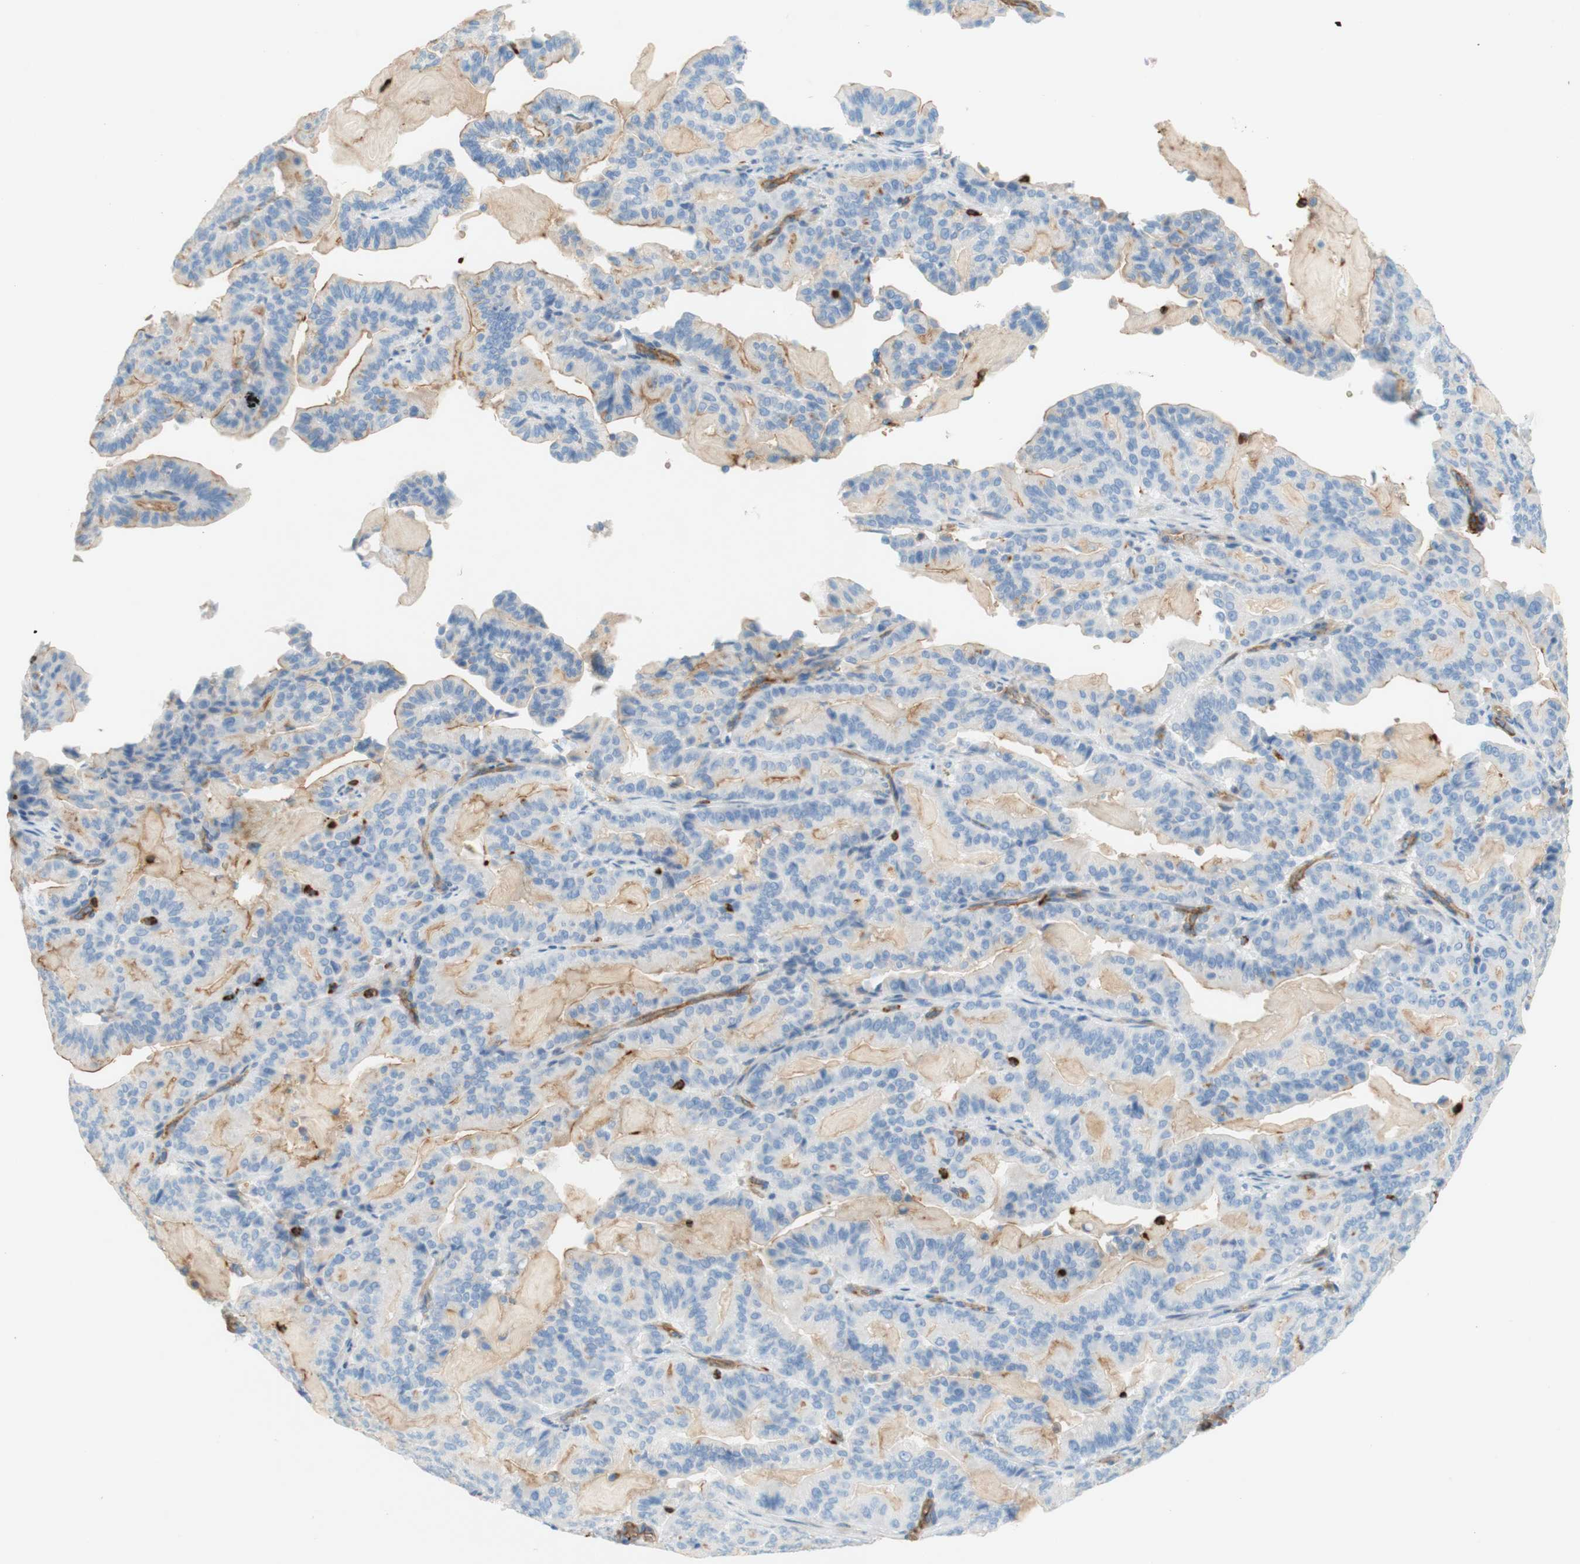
{"staining": {"intensity": "weak", "quantity": "<25%", "location": "cytoplasmic/membranous"}, "tissue": "pancreatic cancer", "cell_type": "Tumor cells", "image_type": "cancer", "snomed": [{"axis": "morphology", "description": "Adenocarcinoma, NOS"}, {"axis": "topography", "description": "Pancreas"}], "caption": "Tumor cells show no significant protein expression in adenocarcinoma (pancreatic).", "gene": "STOM", "patient": {"sex": "male", "age": 63}}